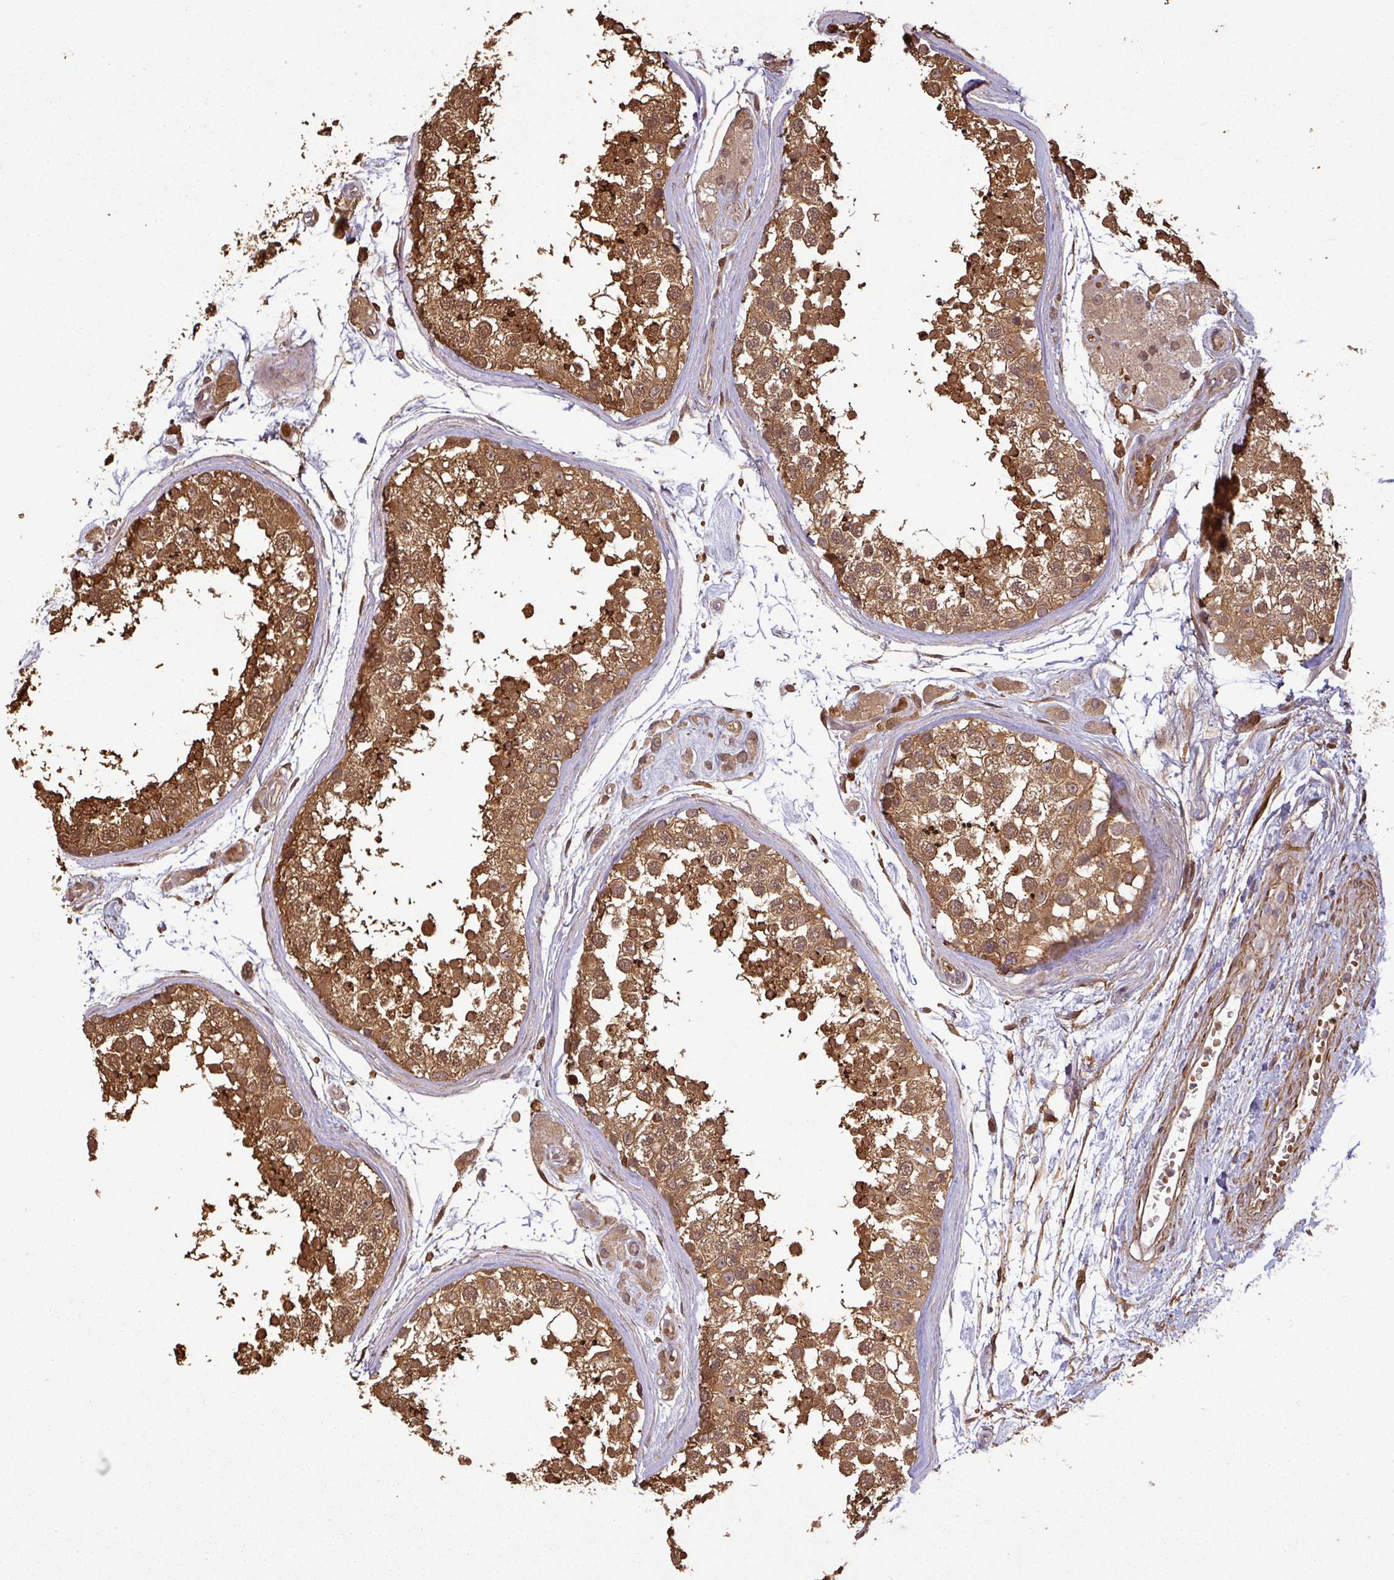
{"staining": {"intensity": "strong", "quantity": "25%-75%", "location": "cytoplasmic/membranous"}, "tissue": "testis", "cell_type": "Cells in seminiferous ducts", "image_type": "normal", "snomed": [{"axis": "morphology", "description": "Normal tissue, NOS"}, {"axis": "topography", "description": "Testis"}], "caption": "The photomicrograph displays staining of unremarkable testis, revealing strong cytoplasmic/membranous protein staining (brown color) within cells in seminiferous ducts.", "gene": "MAP3K6", "patient": {"sex": "male", "age": 56}}